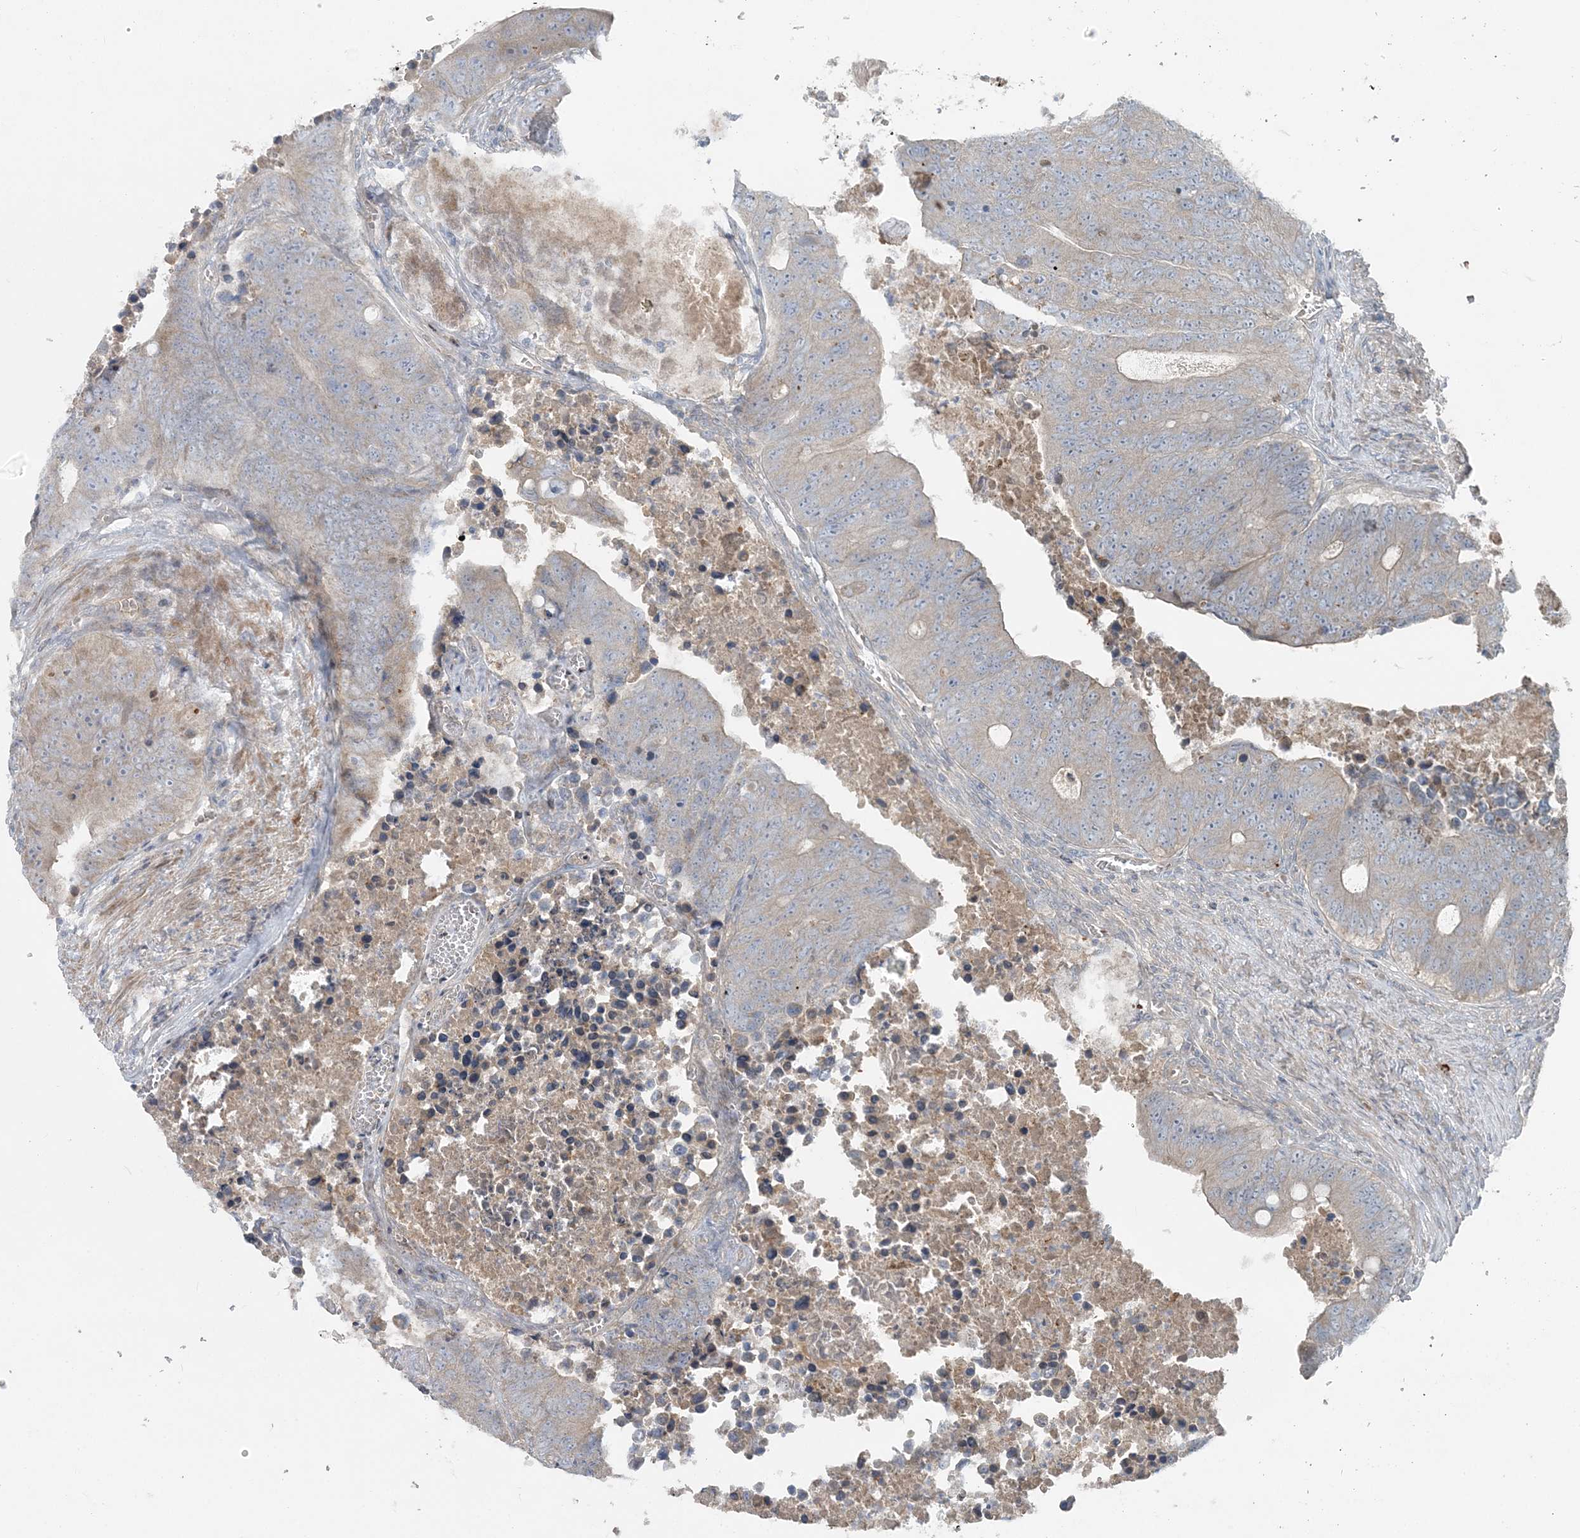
{"staining": {"intensity": "negative", "quantity": "none", "location": "none"}, "tissue": "colorectal cancer", "cell_type": "Tumor cells", "image_type": "cancer", "snomed": [{"axis": "morphology", "description": "Adenocarcinoma, NOS"}, {"axis": "topography", "description": "Colon"}], "caption": "Image shows no significant protein expression in tumor cells of colorectal cancer (adenocarcinoma).", "gene": "SLC4A10", "patient": {"sex": "male", "age": 87}}